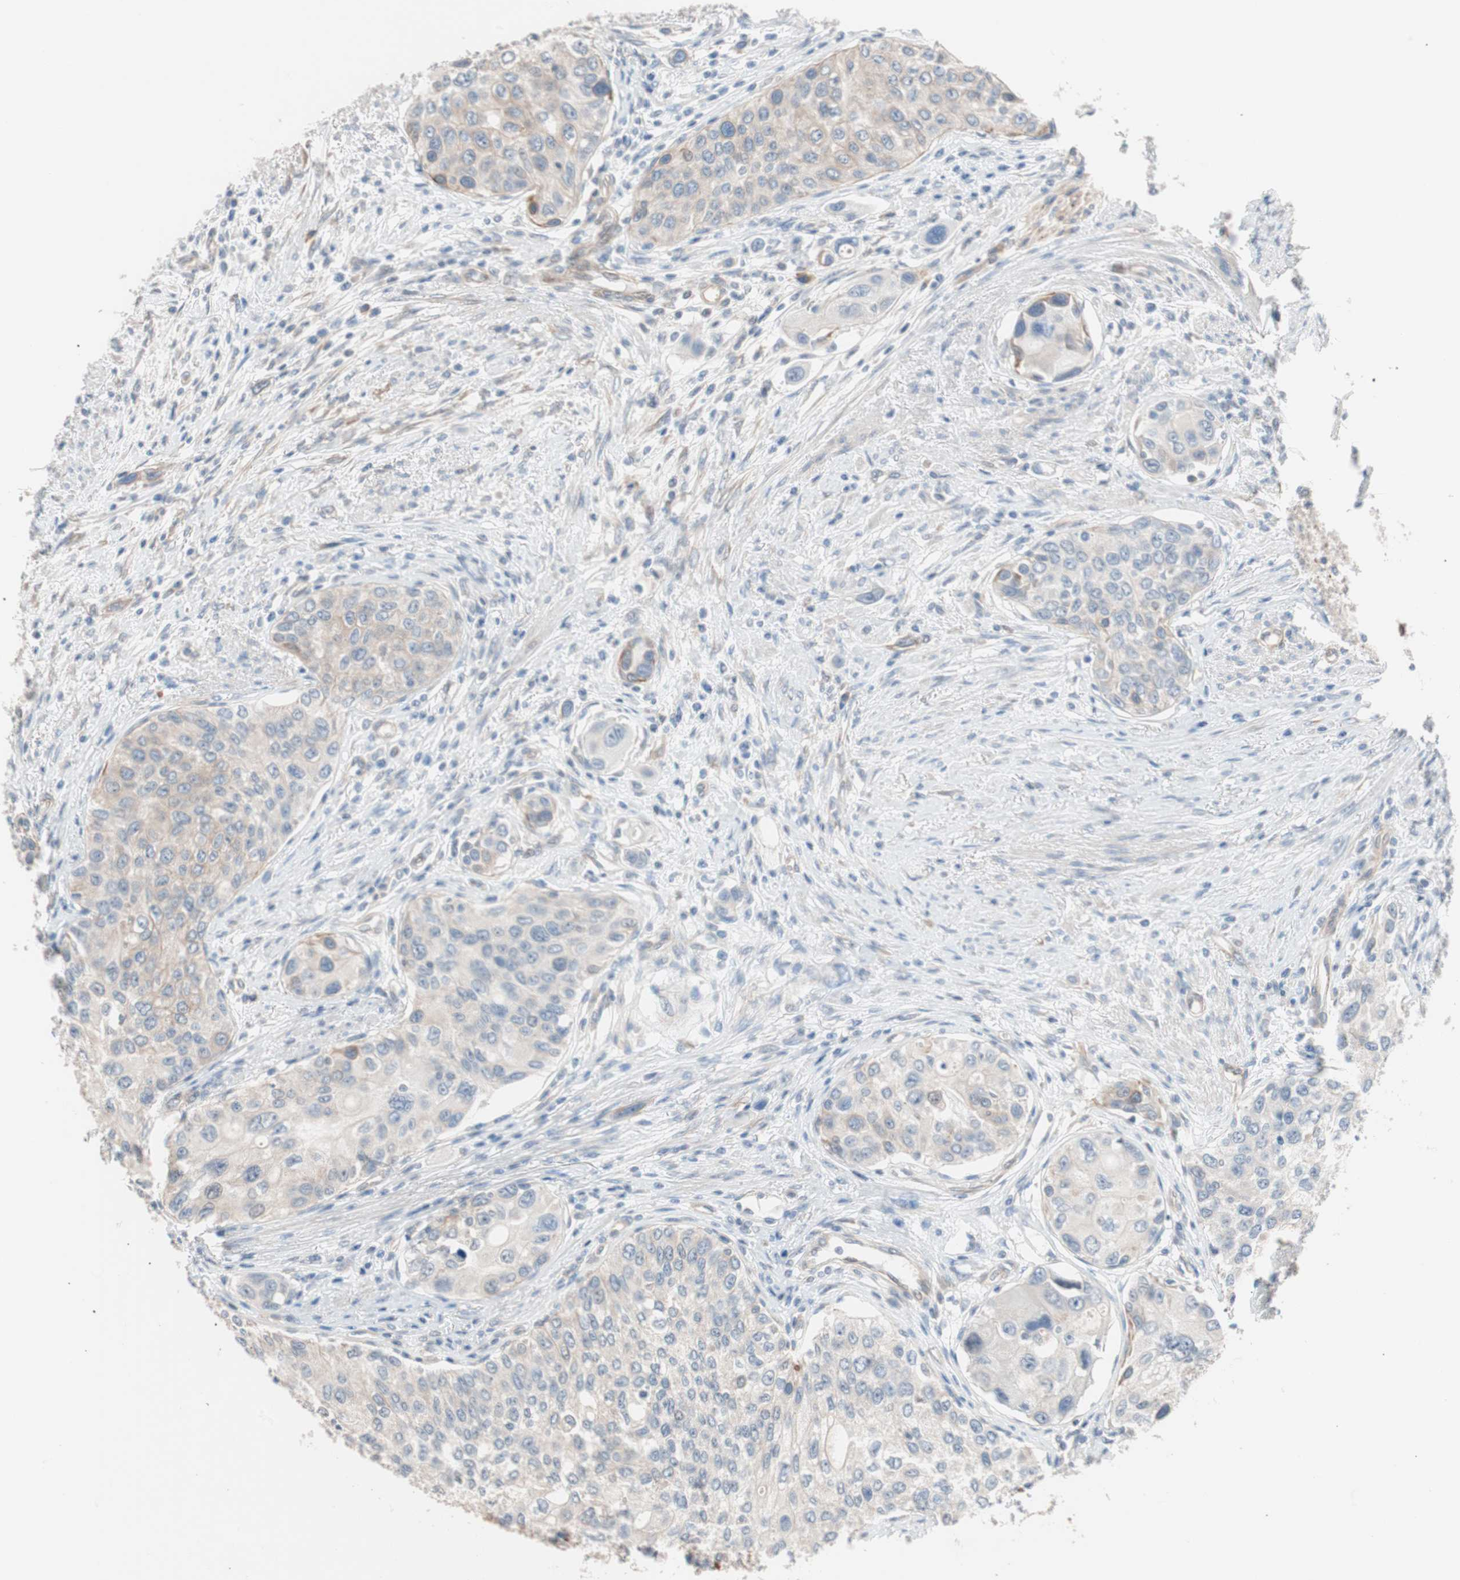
{"staining": {"intensity": "weak", "quantity": "25%-75%", "location": "cytoplasmic/membranous"}, "tissue": "urothelial cancer", "cell_type": "Tumor cells", "image_type": "cancer", "snomed": [{"axis": "morphology", "description": "Urothelial carcinoma, High grade"}, {"axis": "topography", "description": "Urinary bladder"}], "caption": "Urothelial carcinoma (high-grade) stained for a protein shows weak cytoplasmic/membranous positivity in tumor cells. Nuclei are stained in blue.", "gene": "SMG1", "patient": {"sex": "female", "age": 56}}